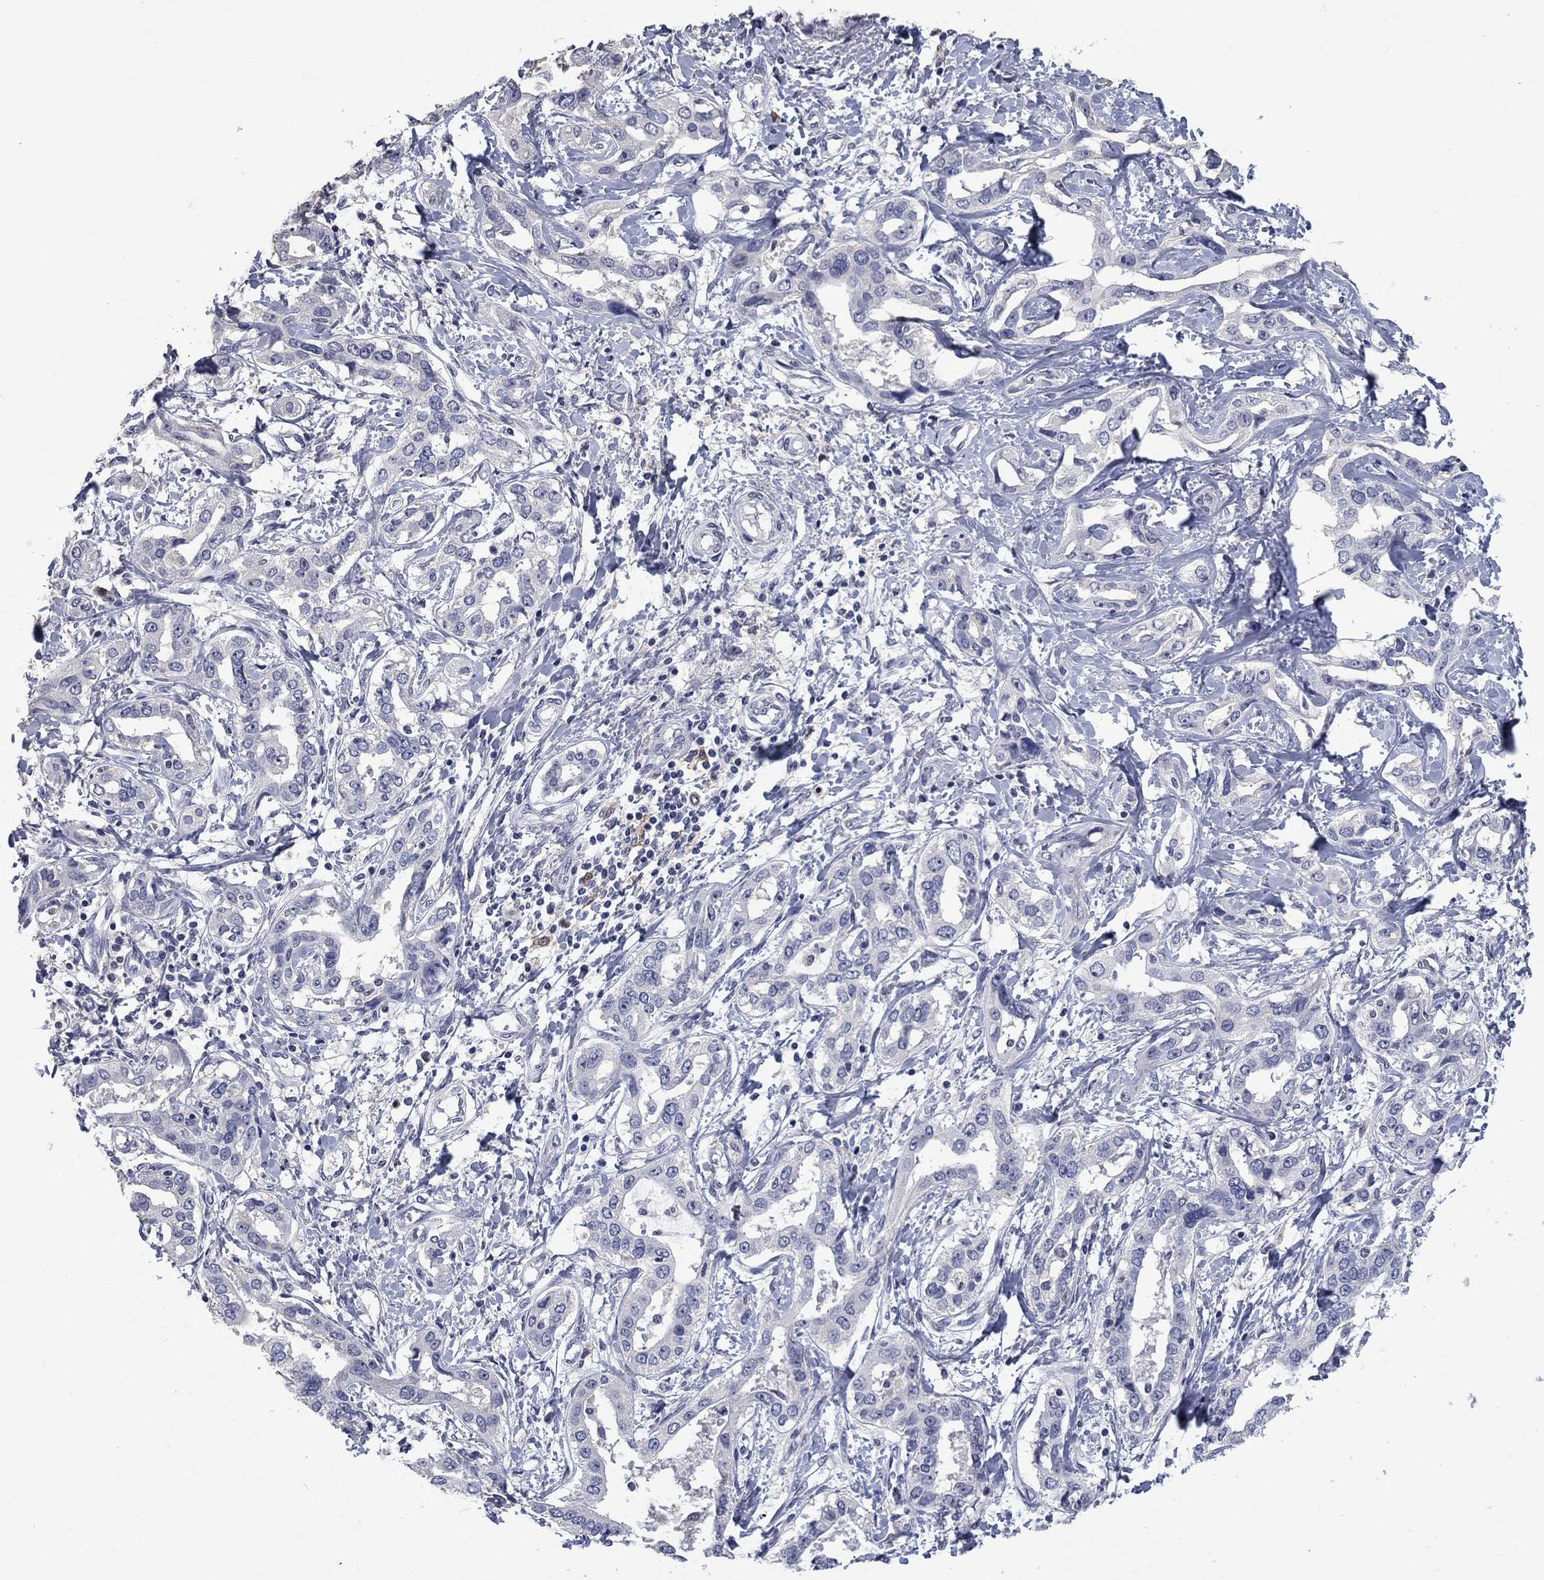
{"staining": {"intensity": "negative", "quantity": "none", "location": "none"}, "tissue": "liver cancer", "cell_type": "Tumor cells", "image_type": "cancer", "snomed": [{"axis": "morphology", "description": "Cholangiocarcinoma"}, {"axis": "topography", "description": "Liver"}], "caption": "Immunohistochemical staining of liver cholangiocarcinoma reveals no significant staining in tumor cells. (Stains: DAB IHC with hematoxylin counter stain, Microscopy: brightfield microscopy at high magnification).", "gene": "PLEK", "patient": {"sex": "male", "age": 59}}